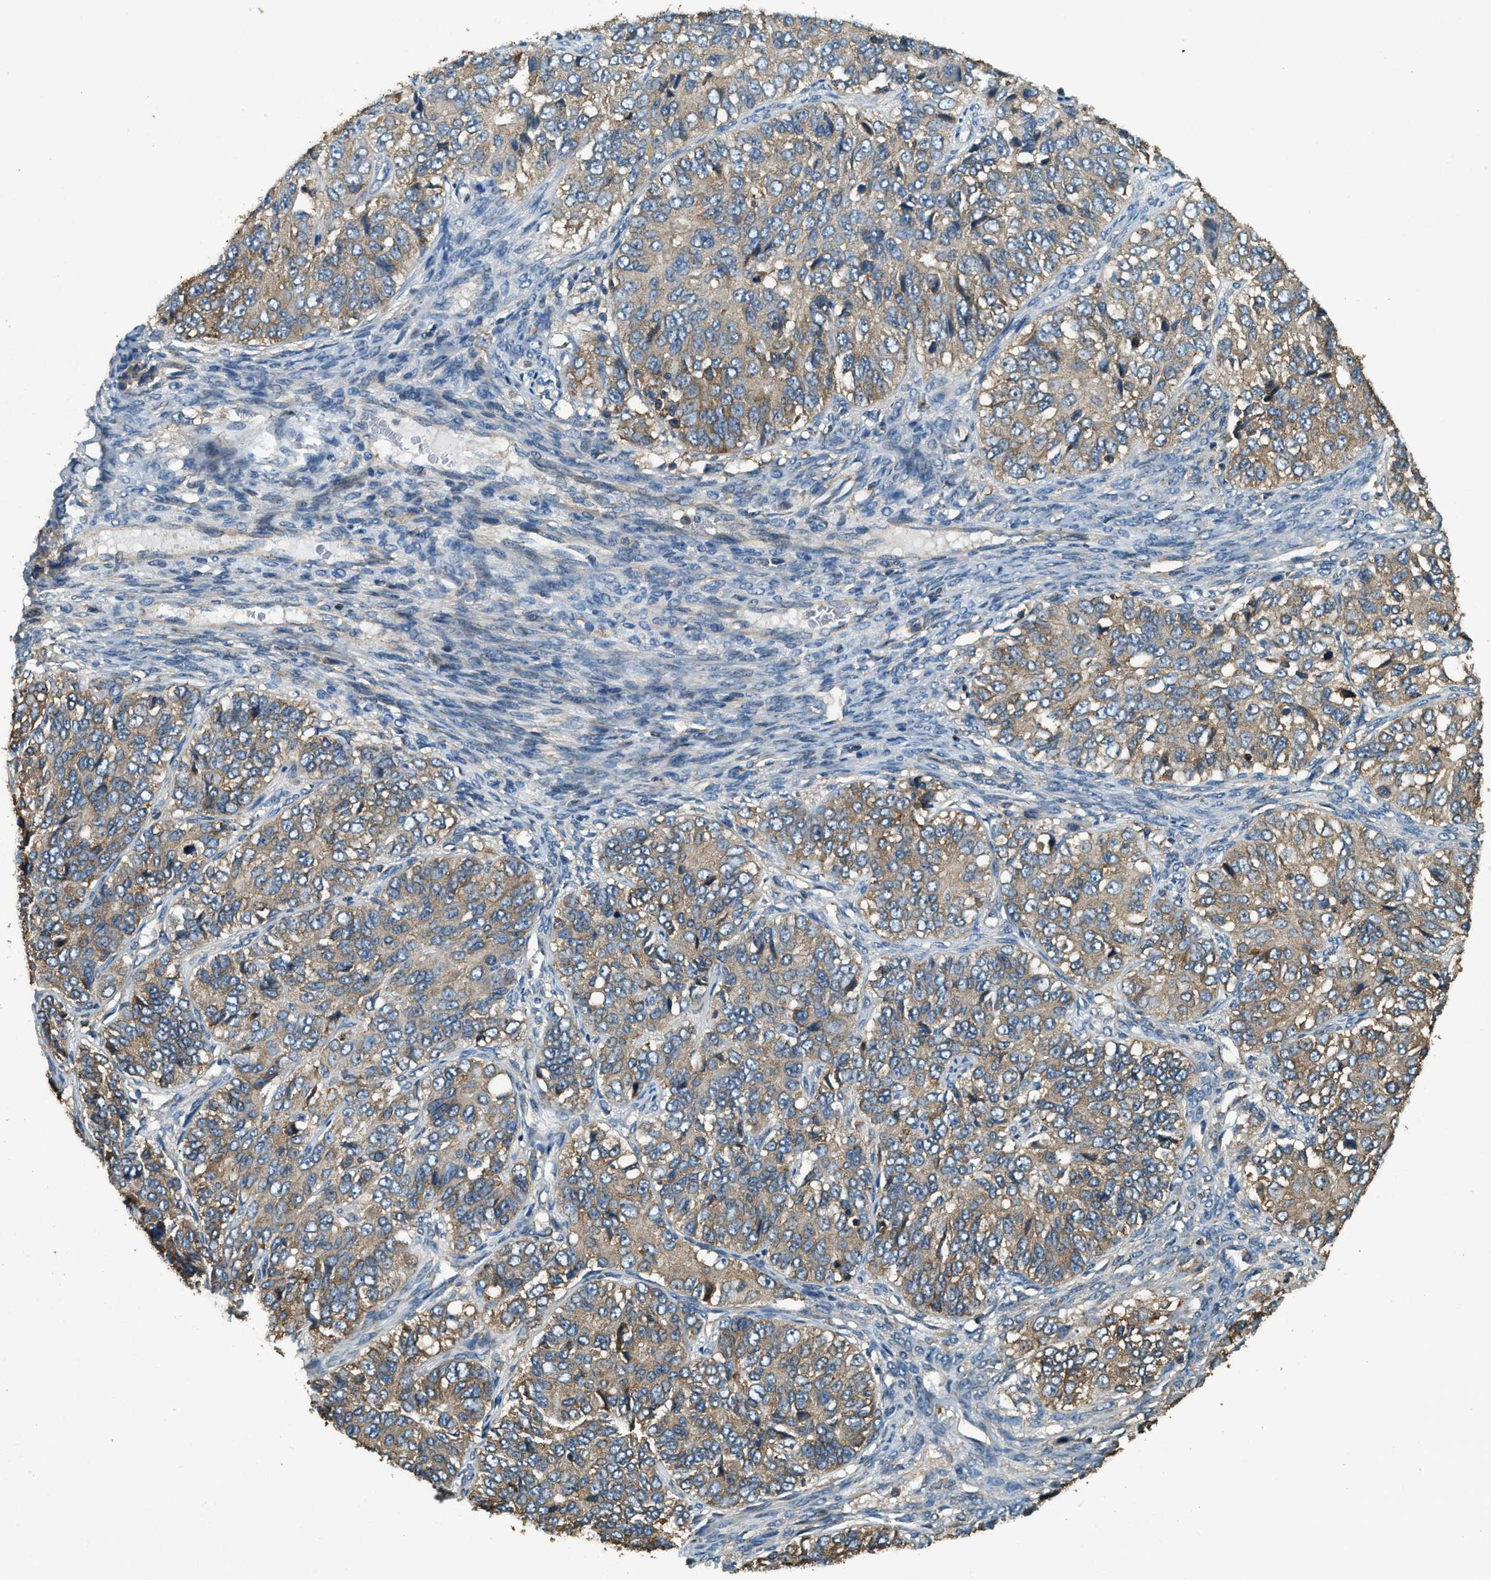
{"staining": {"intensity": "moderate", "quantity": ">75%", "location": "cytoplasmic/membranous"}, "tissue": "ovarian cancer", "cell_type": "Tumor cells", "image_type": "cancer", "snomed": [{"axis": "morphology", "description": "Carcinoma, endometroid"}, {"axis": "topography", "description": "Ovary"}], "caption": "Ovarian endometroid carcinoma tissue demonstrates moderate cytoplasmic/membranous positivity in about >75% of tumor cells", "gene": "ERGIC1", "patient": {"sex": "female", "age": 51}}